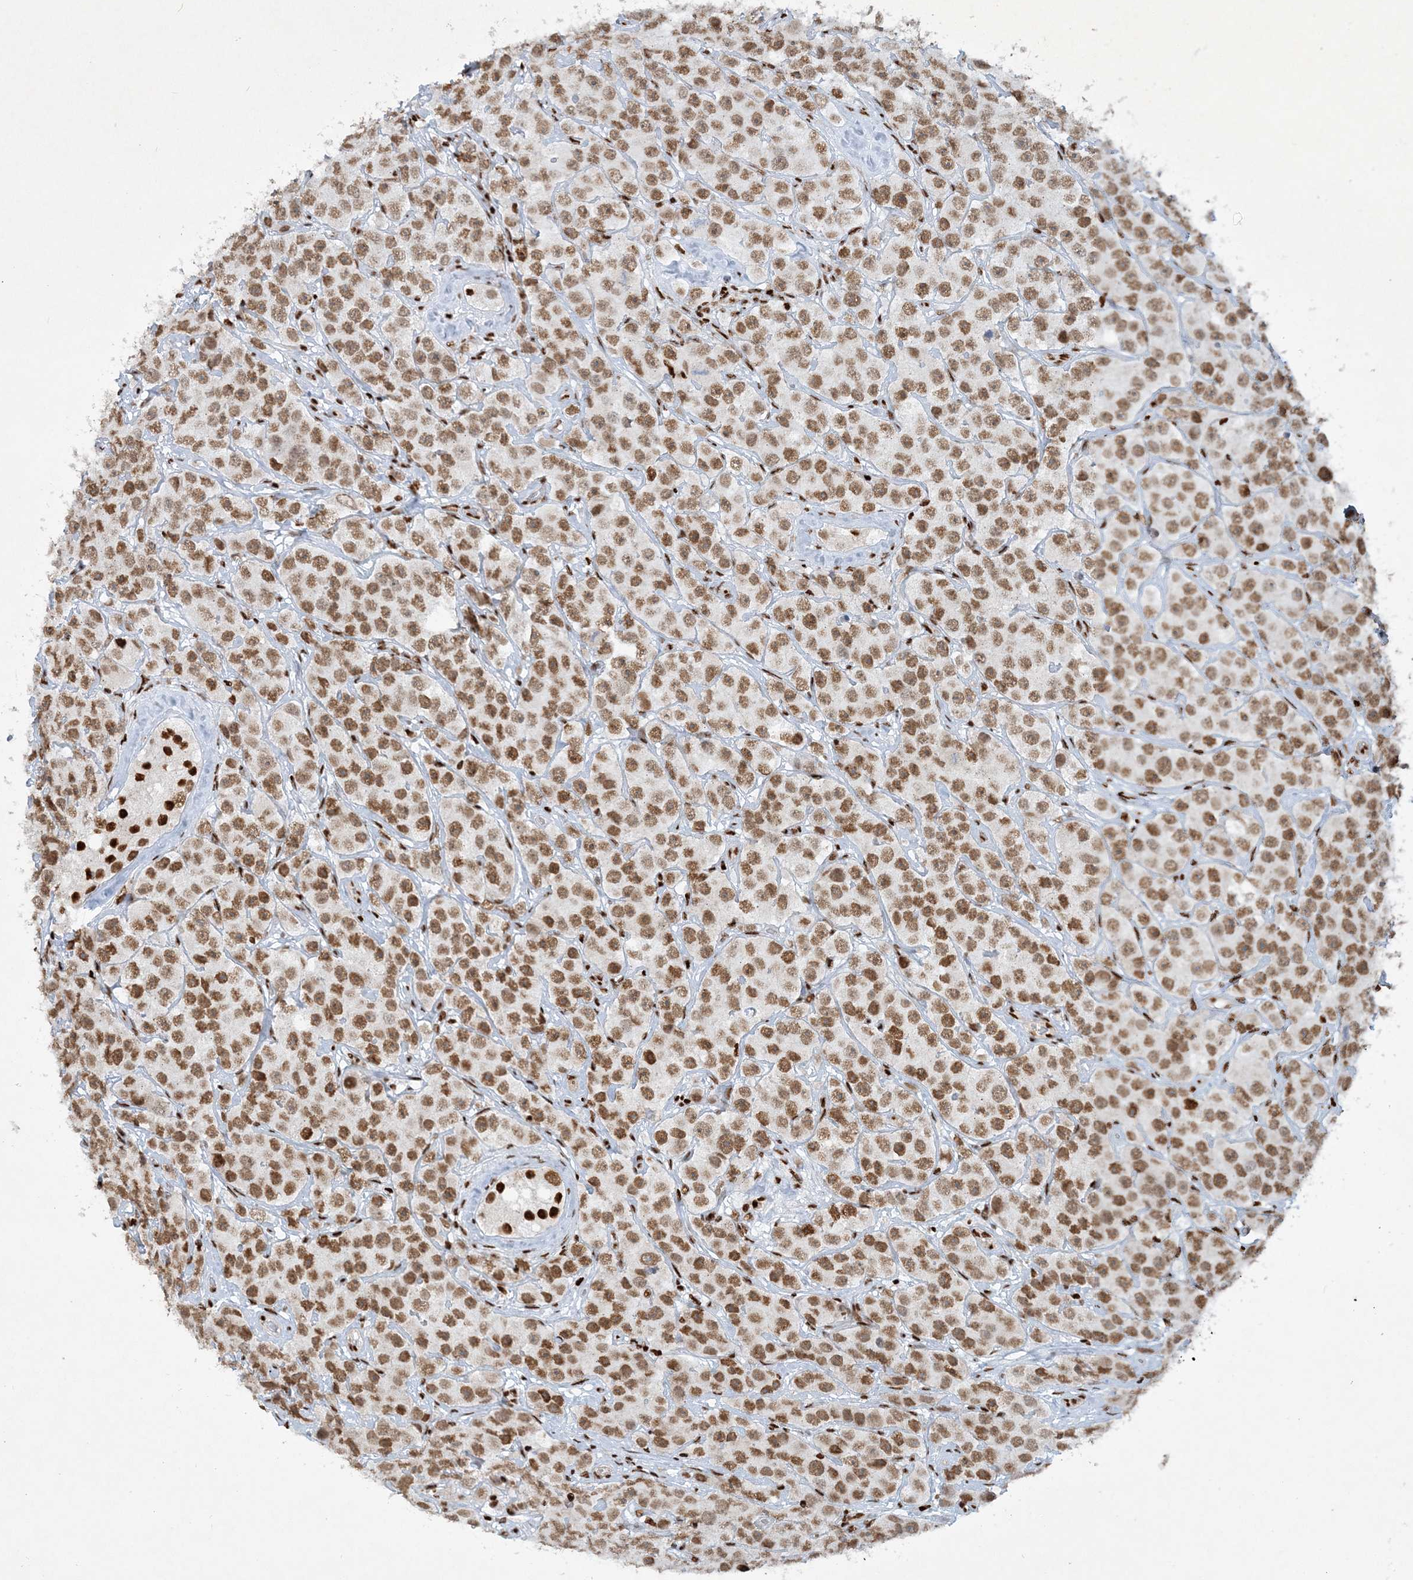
{"staining": {"intensity": "moderate", "quantity": ">75%", "location": "nuclear"}, "tissue": "testis cancer", "cell_type": "Tumor cells", "image_type": "cancer", "snomed": [{"axis": "morphology", "description": "Seminoma, NOS"}, {"axis": "topography", "description": "Testis"}], "caption": "Protein analysis of testis cancer (seminoma) tissue reveals moderate nuclear expression in about >75% of tumor cells. (DAB (3,3'-diaminobenzidine) = brown stain, brightfield microscopy at high magnification).", "gene": "DELE1", "patient": {"sex": "male", "age": 28}}